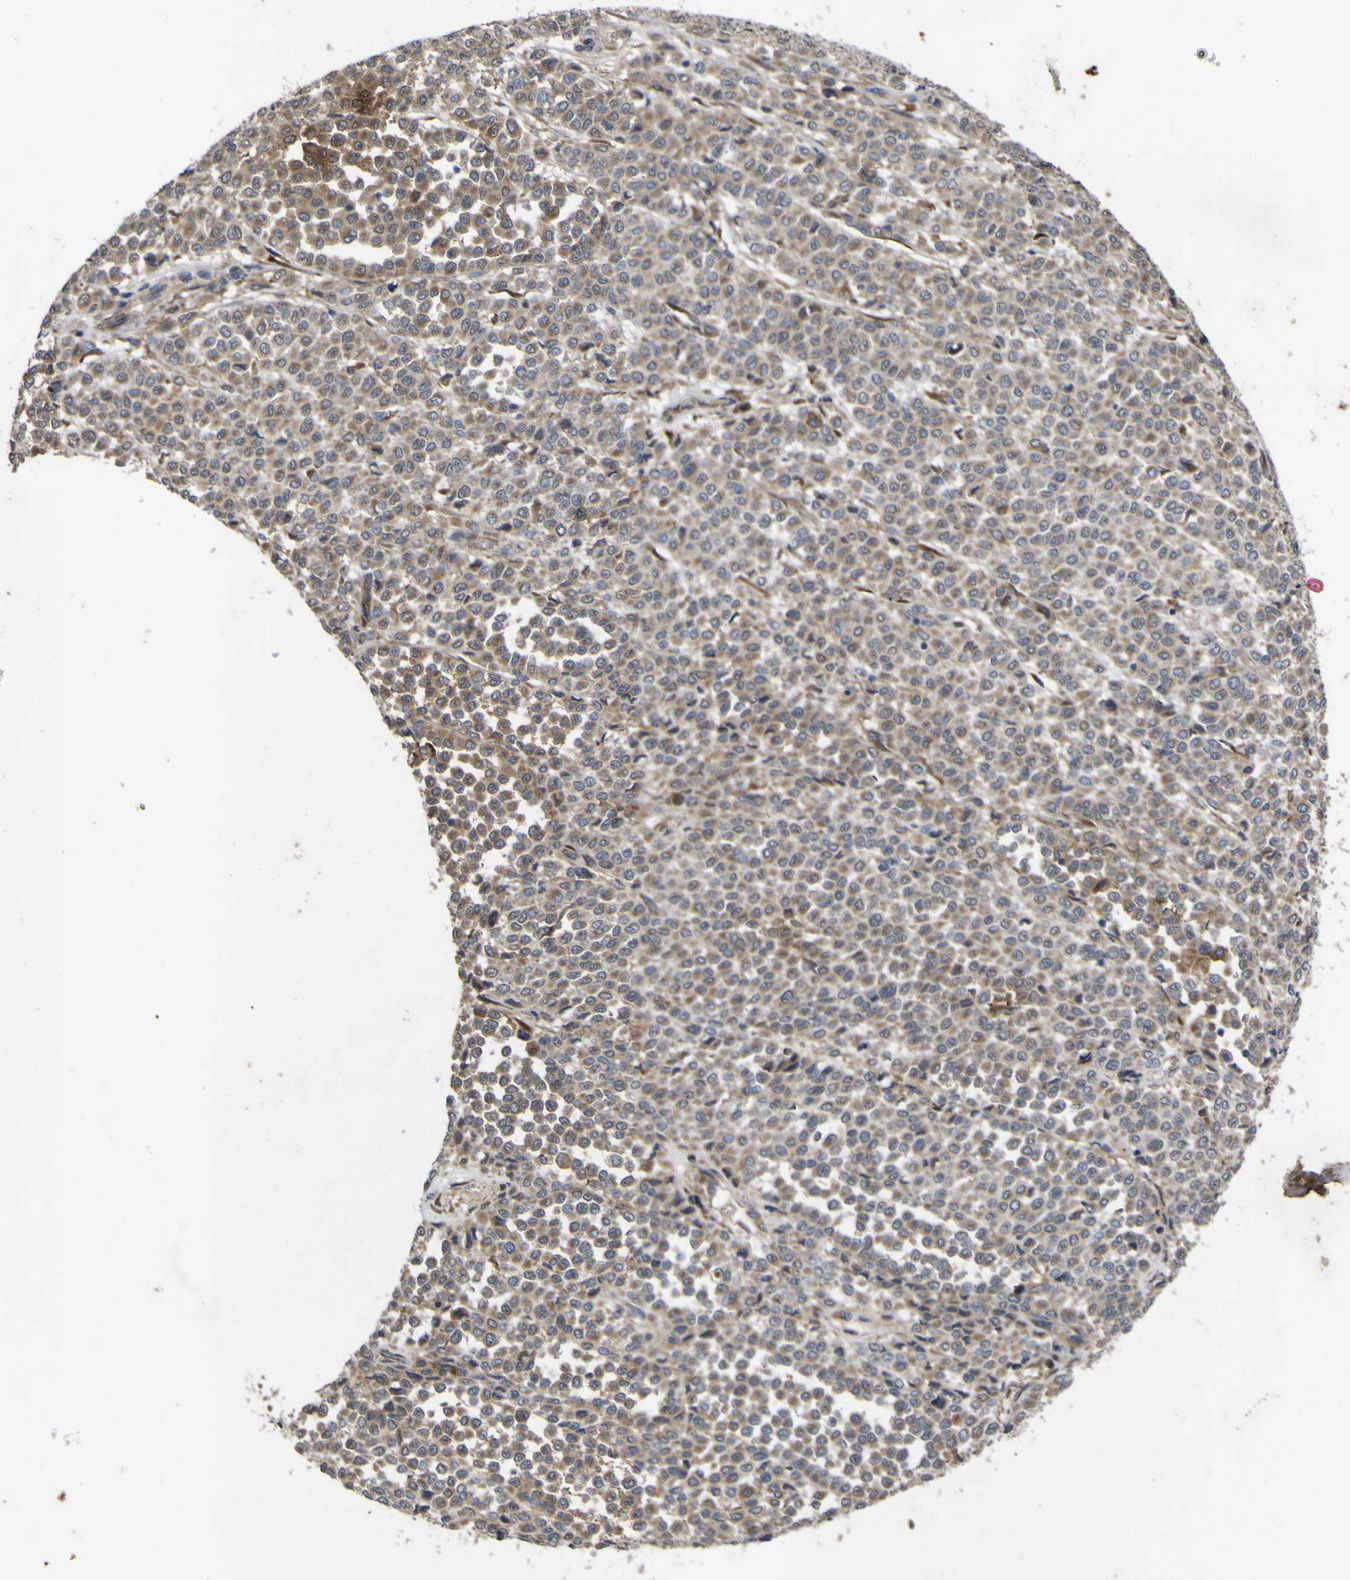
{"staining": {"intensity": "weak", "quantity": ">75%", "location": "cytoplasmic/membranous"}, "tissue": "melanoma", "cell_type": "Tumor cells", "image_type": "cancer", "snomed": [{"axis": "morphology", "description": "Malignant melanoma, Metastatic site"}, {"axis": "topography", "description": "Pancreas"}], "caption": "The micrograph displays staining of melanoma, revealing weak cytoplasmic/membranous protein expression (brown color) within tumor cells.", "gene": "IRAK2", "patient": {"sex": "female", "age": 30}}